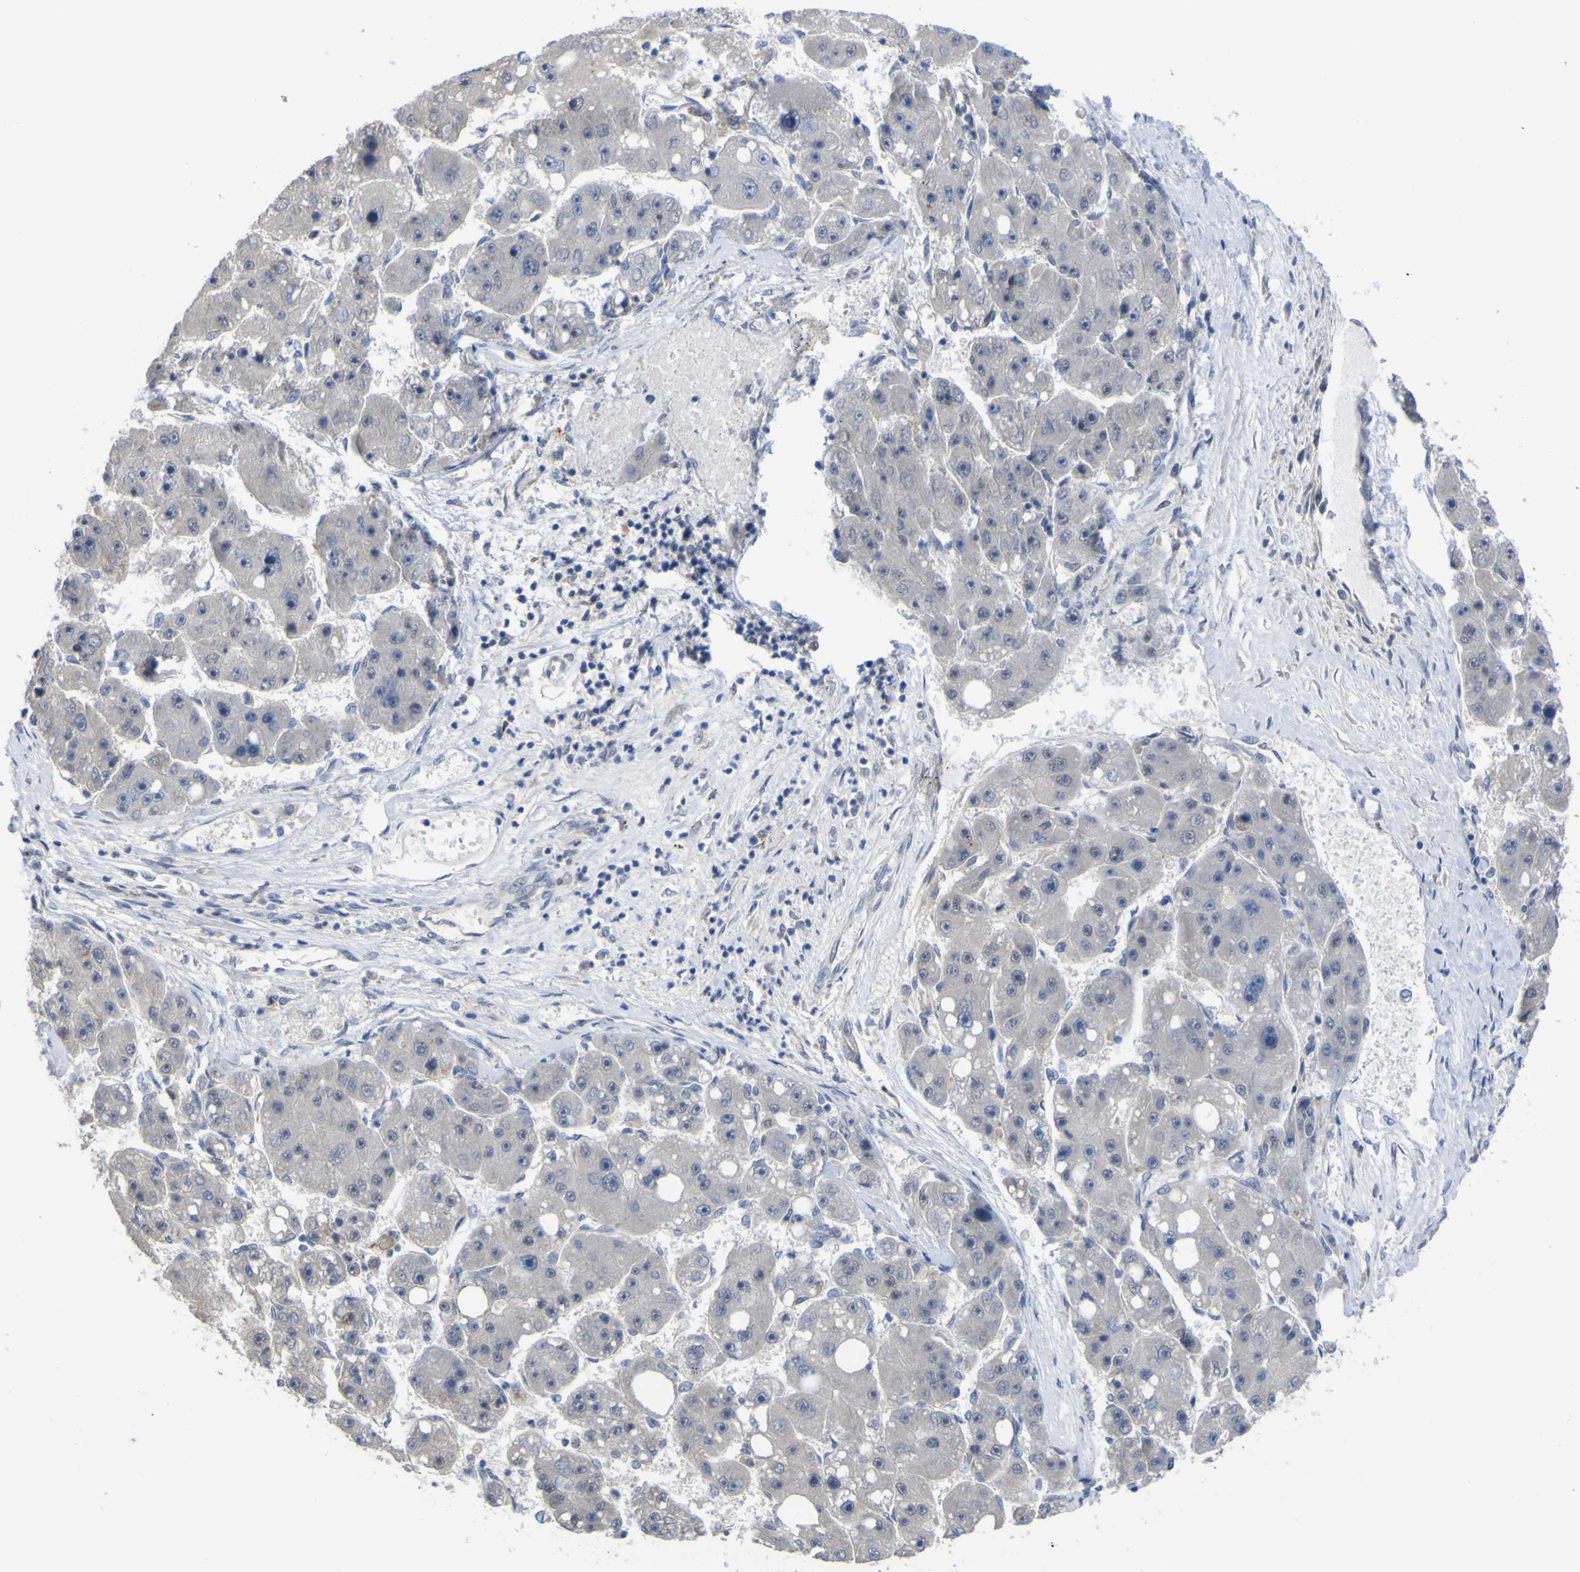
{"staining": {"intensity": "negative", "quantity": "none", "location": "none"}, "tissue": "liver cancer", "cell_type": "Tumor cells", "image_type": "cancer", "snomed": [{"axis": "morphology", "description": "Carcinoma, Hepatocellular, NOS"}, {"axis": "topography", "description": "Liver"}], "caption": "This is an immunohistochemistry photomicrograph of human liver cancer. There is no positivity in tumor cells.", "gene": "TNFRSF11A", "patient": {"sex": "female", "age": 61}}